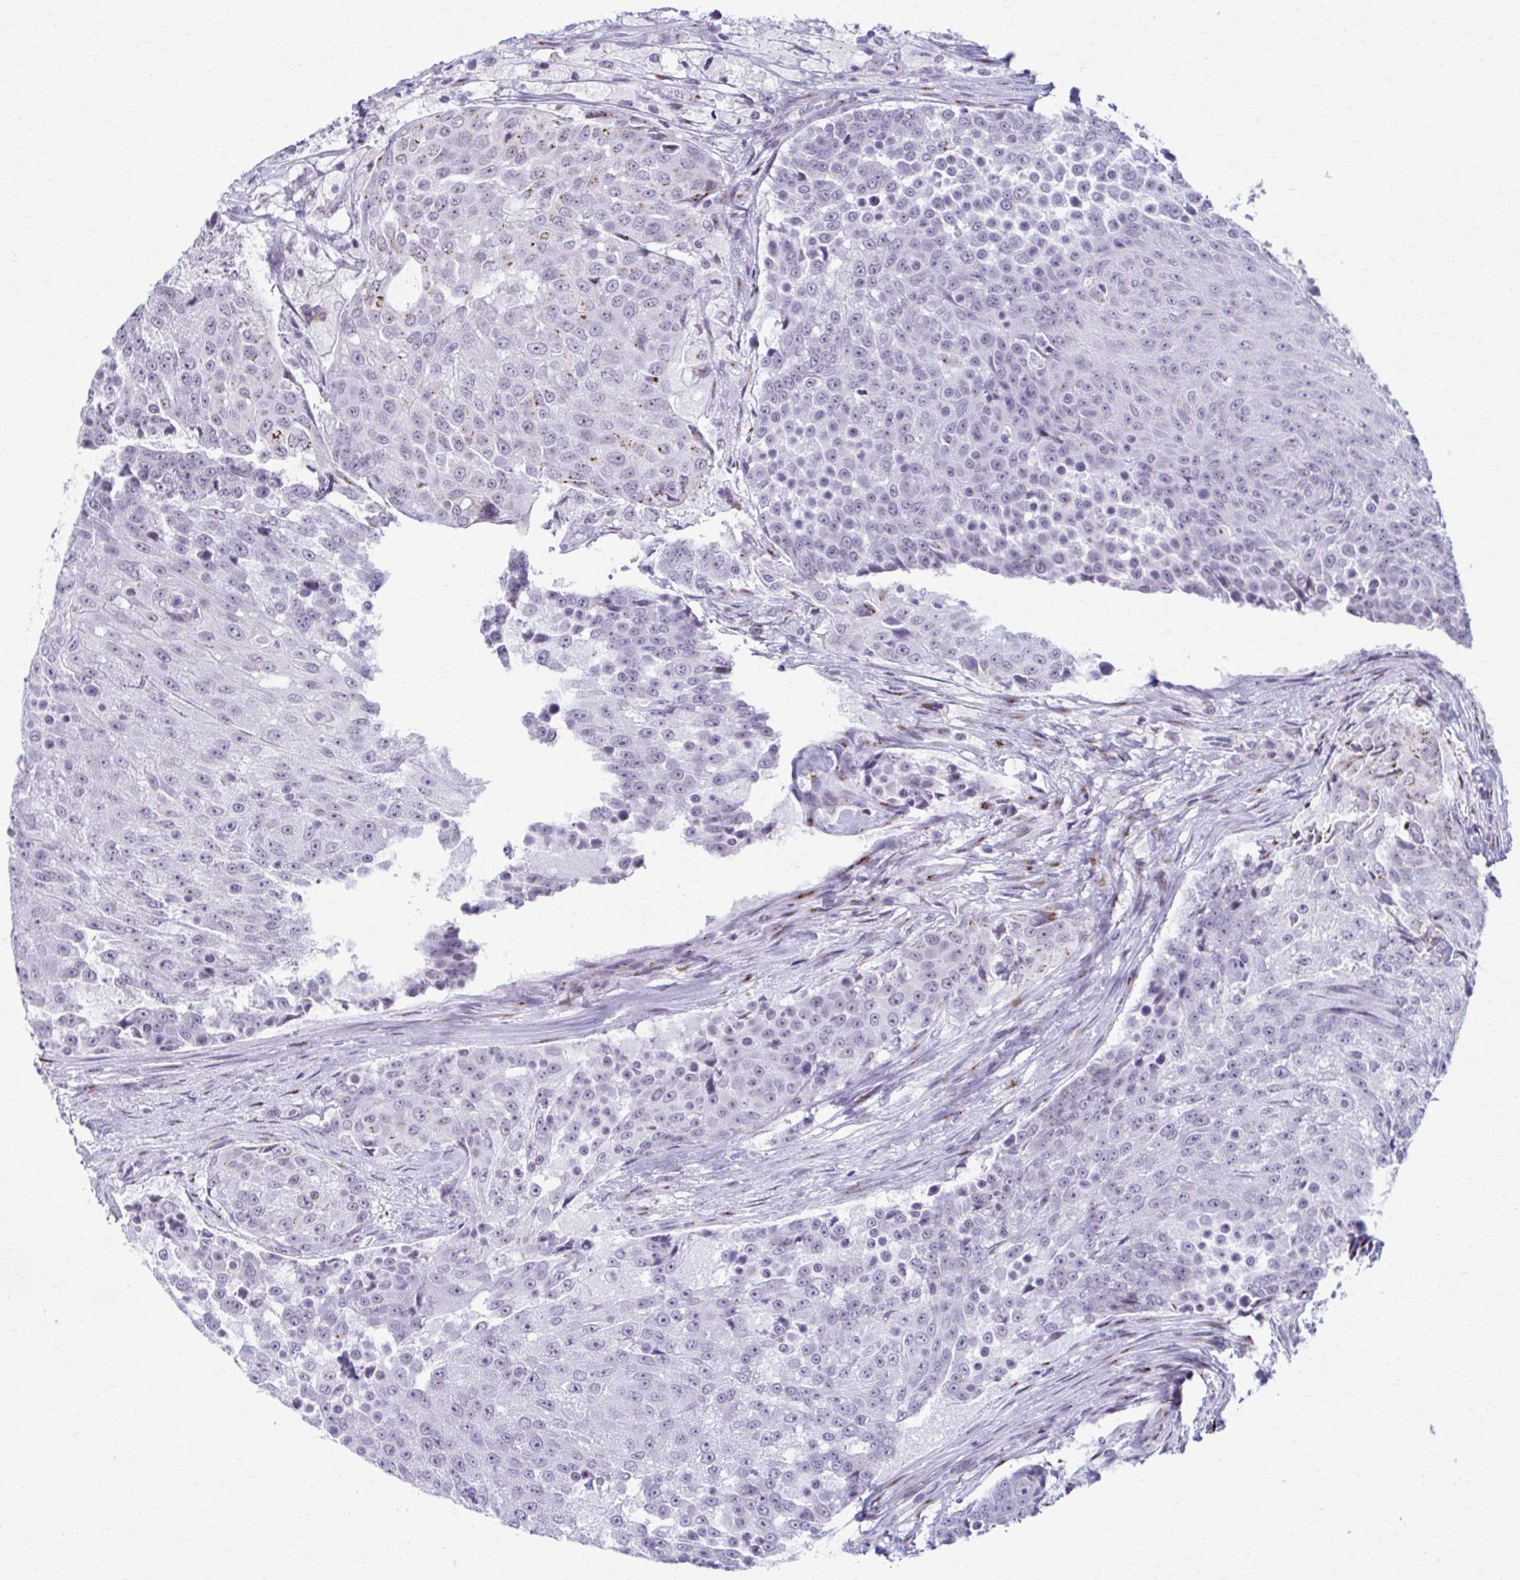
{"staining": {"intensity": "weak", "quantity": "<25%", "location": "nuclear"}, "tissue": "urothelial cancer", "cell_type": "Tumor cells", "image_type": "cancer", "snomed": [{"axis": "morphology", "description": "Urothelial carcinoma, High grade"}, {"axis": "topography", "description": "Urinary bladder"}], "caption": "Tumor cells show no significant expression in urothelial cancer.", "gene": "ZNF682", "patient": {"sex": "female", "age": 63}}